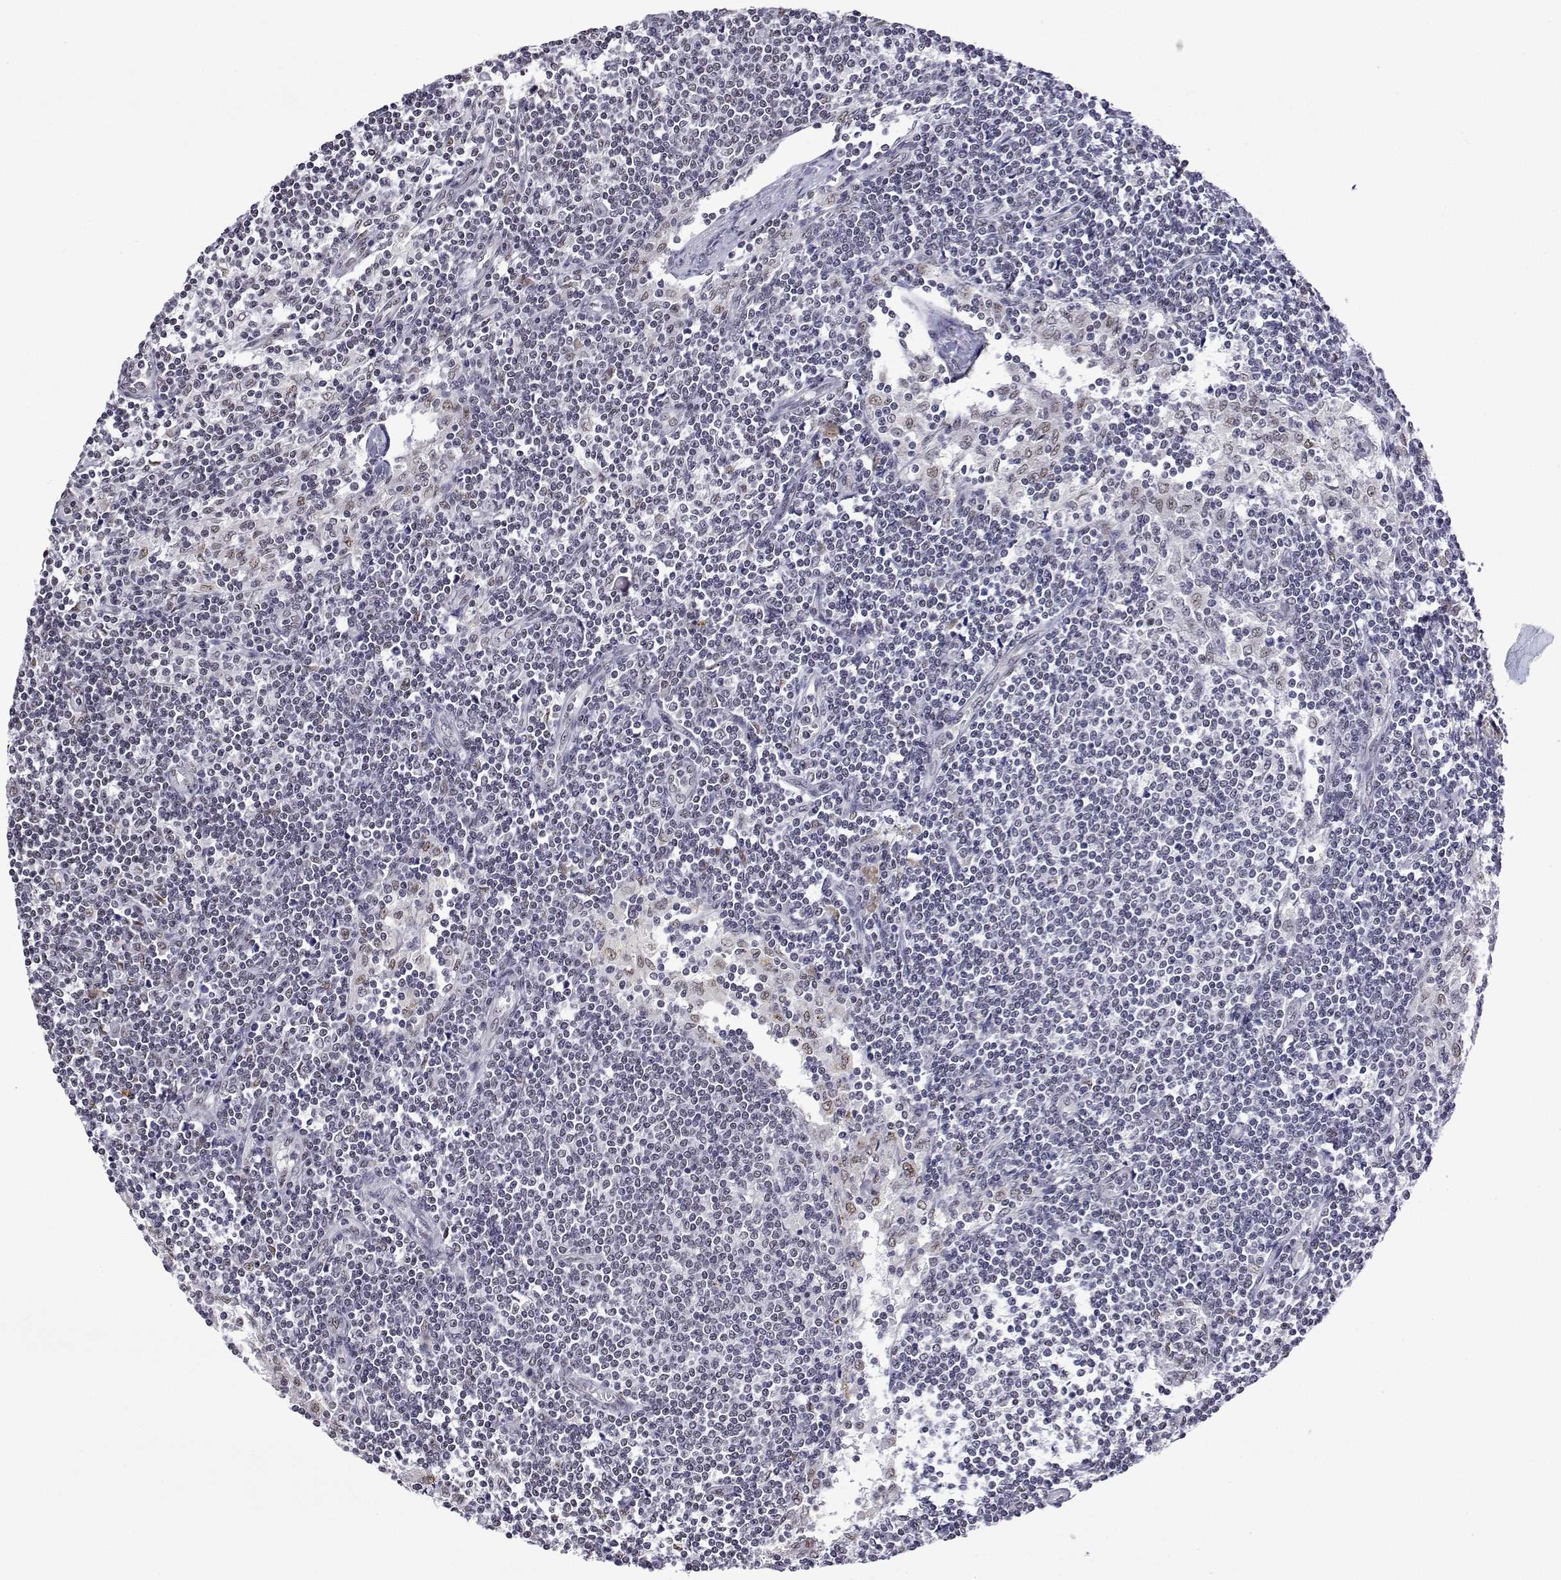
{"staining": {"intensity": "moderate", "quantity": "25%-75%", "location": "nuclear"}, "tissue": "lymph node", "cell_type": "Germinal center cells", "image_type": "normal", "snomed": [{"axis": "morphology", "description": "Normal tissue, NOS"}, {"axis": "topography", "description": "Lymph node"}], "caption": "Protein staining reveals moderate nuclear staining in approximately 25%-75% of germinal center cells in normal lymph node.", "gene": "ADAR", "patient": {"sex": "female", "age": 69}}